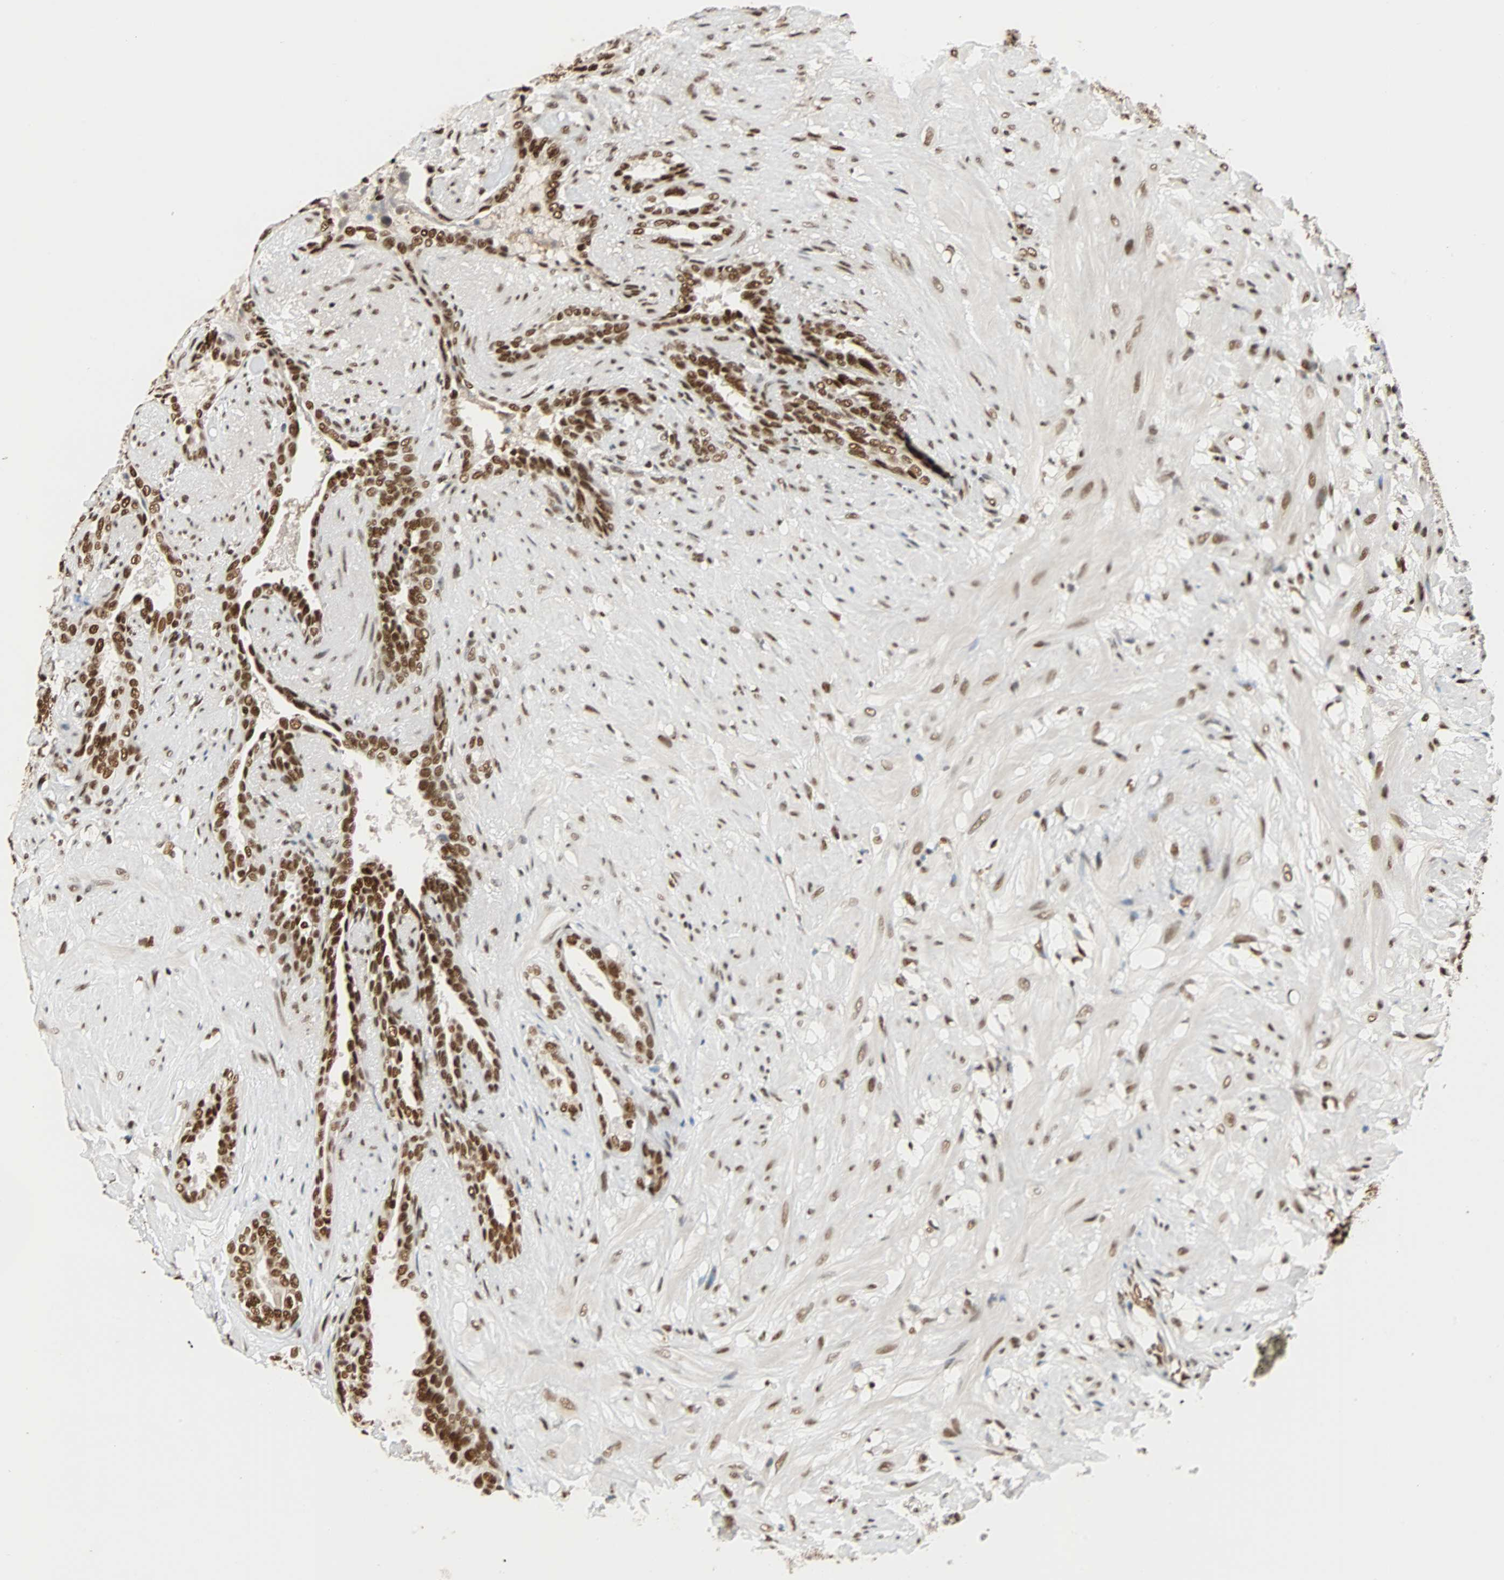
{"staining": {"intensity": "moderate", "quantity": ">75%", "location": "nuclear"}, "tissue": "seminal vesicle", "cell_type": "Glandular cells", "image_type": "normal", "snomed": [{"axis": "morphology", "description": "Normal tissue, NOS"}, {"axis": "topography", "description": "Seminal veicle"}], "caption": "Protein staining of normal seminal vesicle exhibits moderate nuclear positivity in approximately >75% of glandular cells.", "gene": "CDK12", "patient": {"sex": "male", "age": 61}}